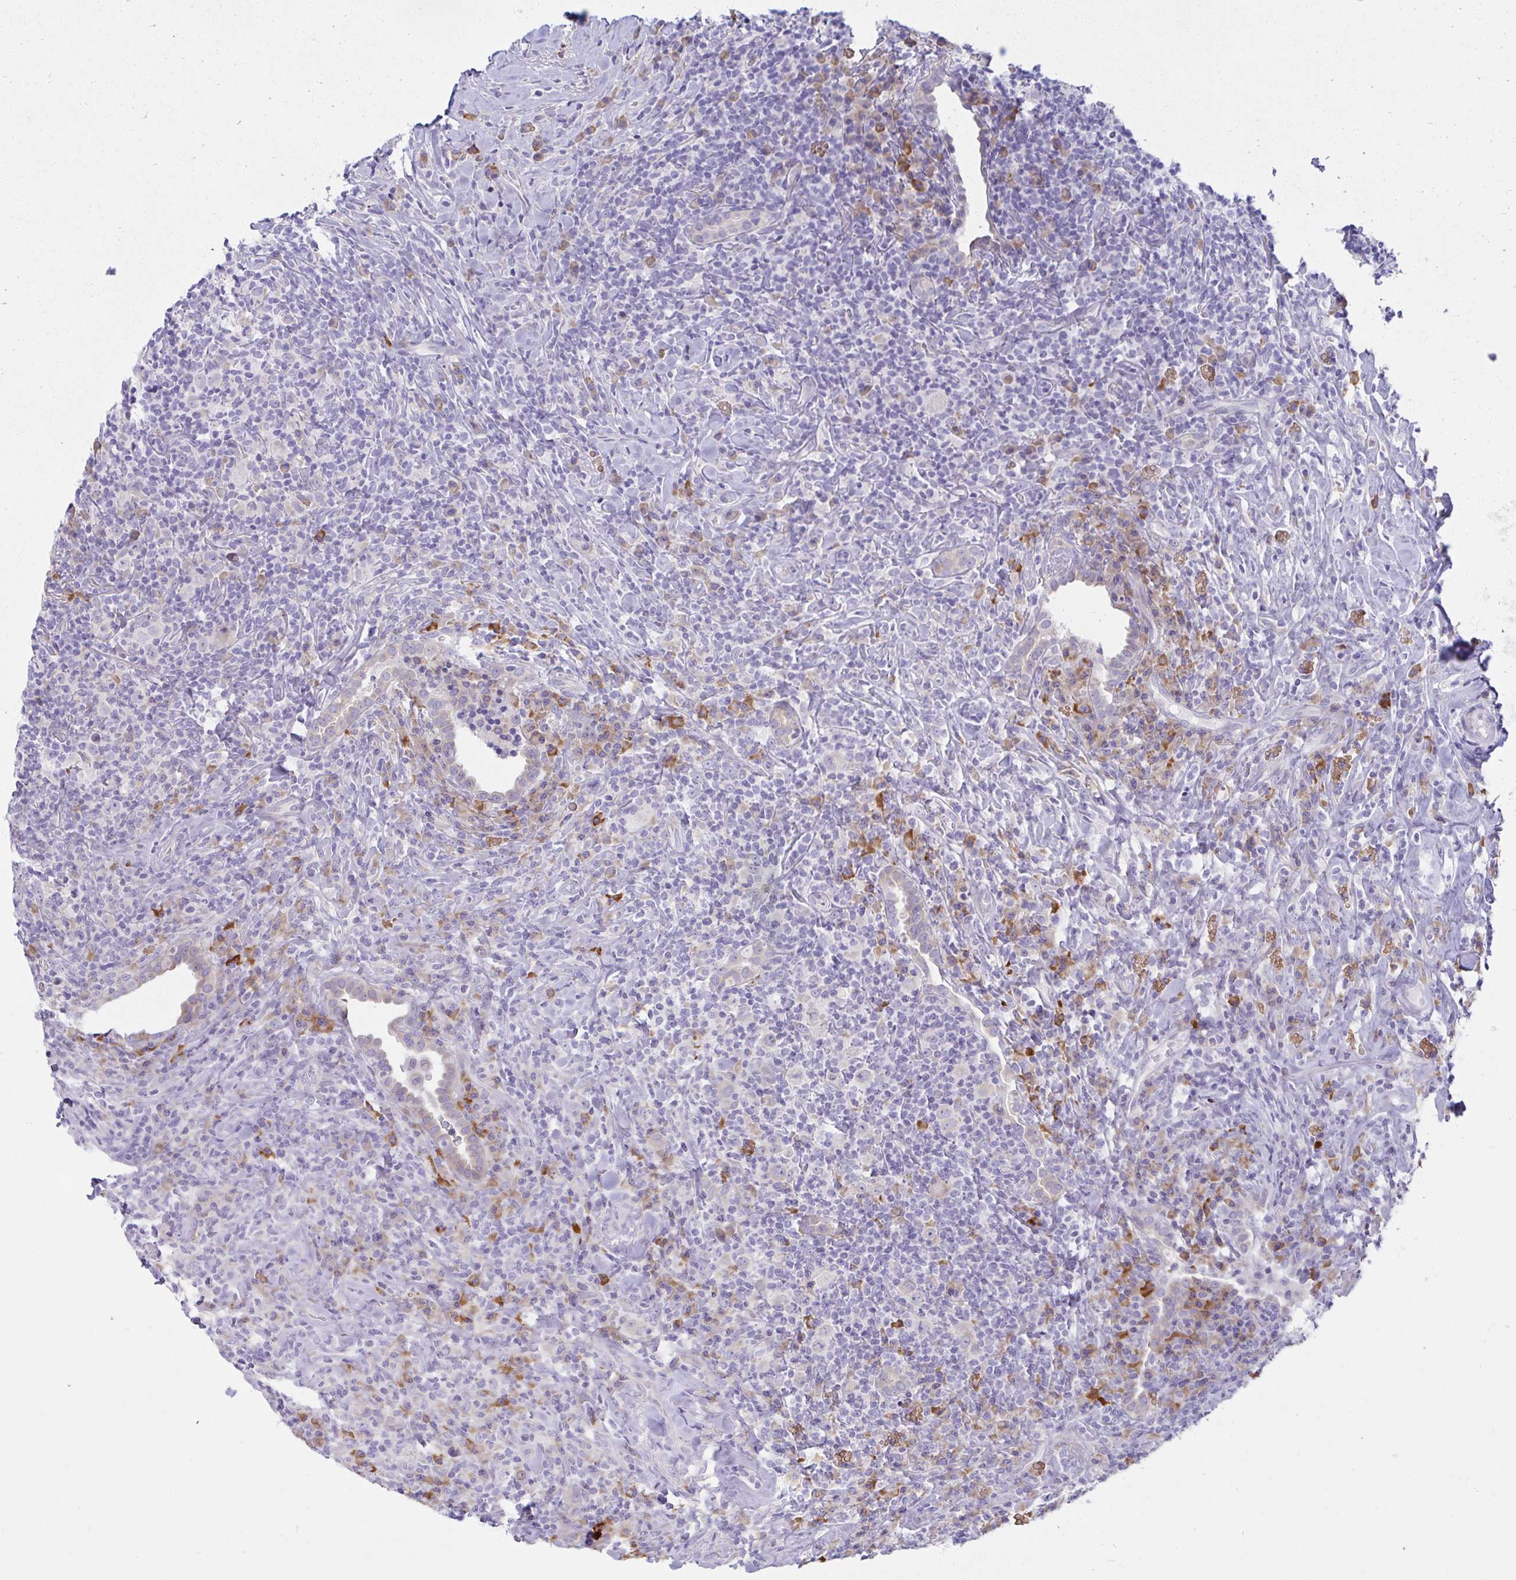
{"staining": {"intensity": "negative", "quantity": "none", "location": "none"}, "tissue": "lymphoma", "cell_type": "Tumor cells", "image_type": "cancer", "snomed": [{"axis": "morphology", "description": "Hodgkin's disease, NOS"}, {"axis": "topography", "description": "Lung"}], "caption": "Immunohistochemistry of Hodgkin's disease shows no staining in tumor cells.", "gene": "FASLG", "patient": {"sex": "male", "age": 17}}